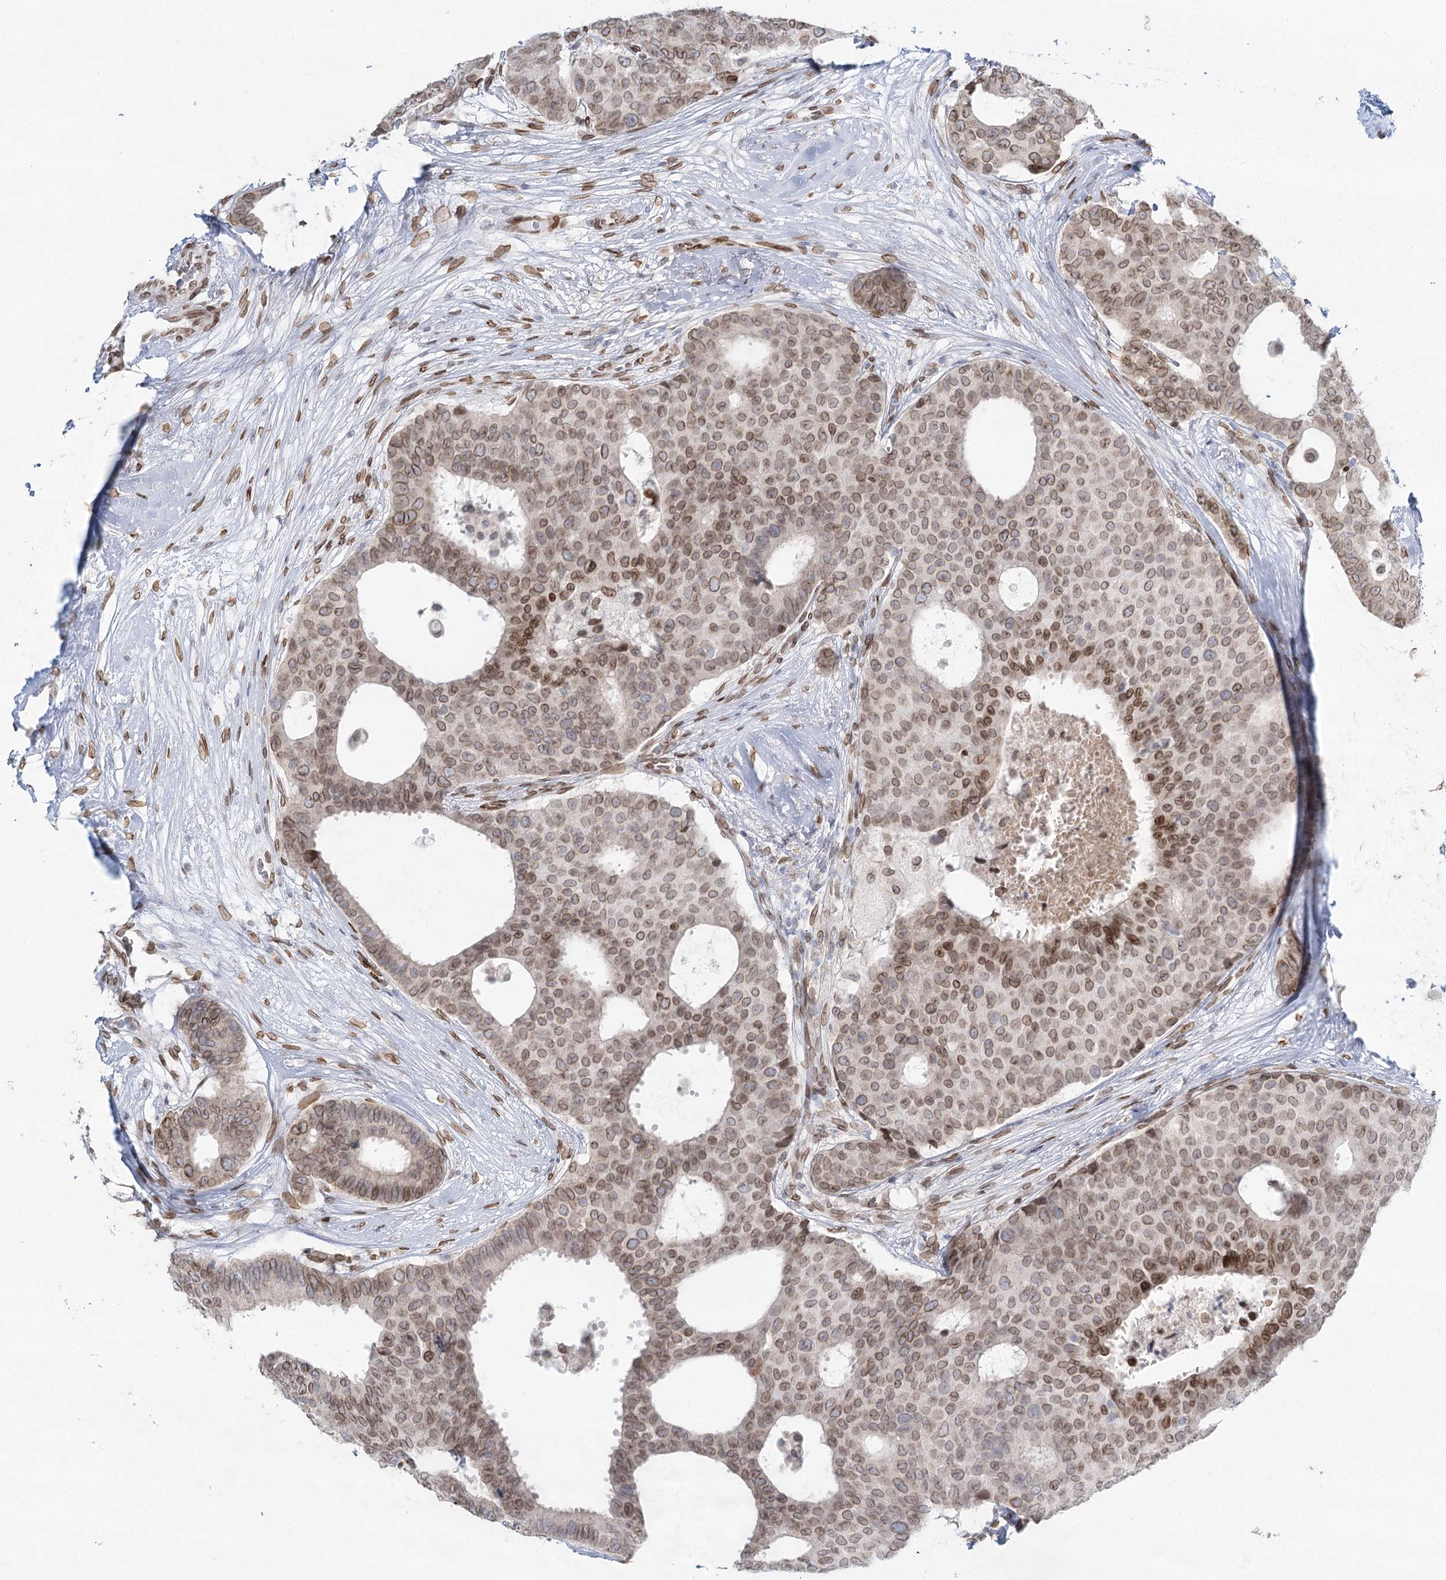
{"staining": {"intensity": "moderate", "quantity": ">75%", "location": "cytoplasmic/membranous,nuclear"}, "tissue": "breast cancer", "cell_type": "Tumor cells", "image_type": "cancer", "snomed": [{"axis": "morphology", "description": "Duct carcinoma"}, {"axis": "topography", "description": "Breast"}], "caption": "Protein expression analysis of breast cancer reveals moderate cytoplasmic/membranous and nuclear positivity in about >75% of tumor cells. Nuclei are stained in blue.", "gene": "VWA5A", "patient": {"sex": "female", "age": 75}}